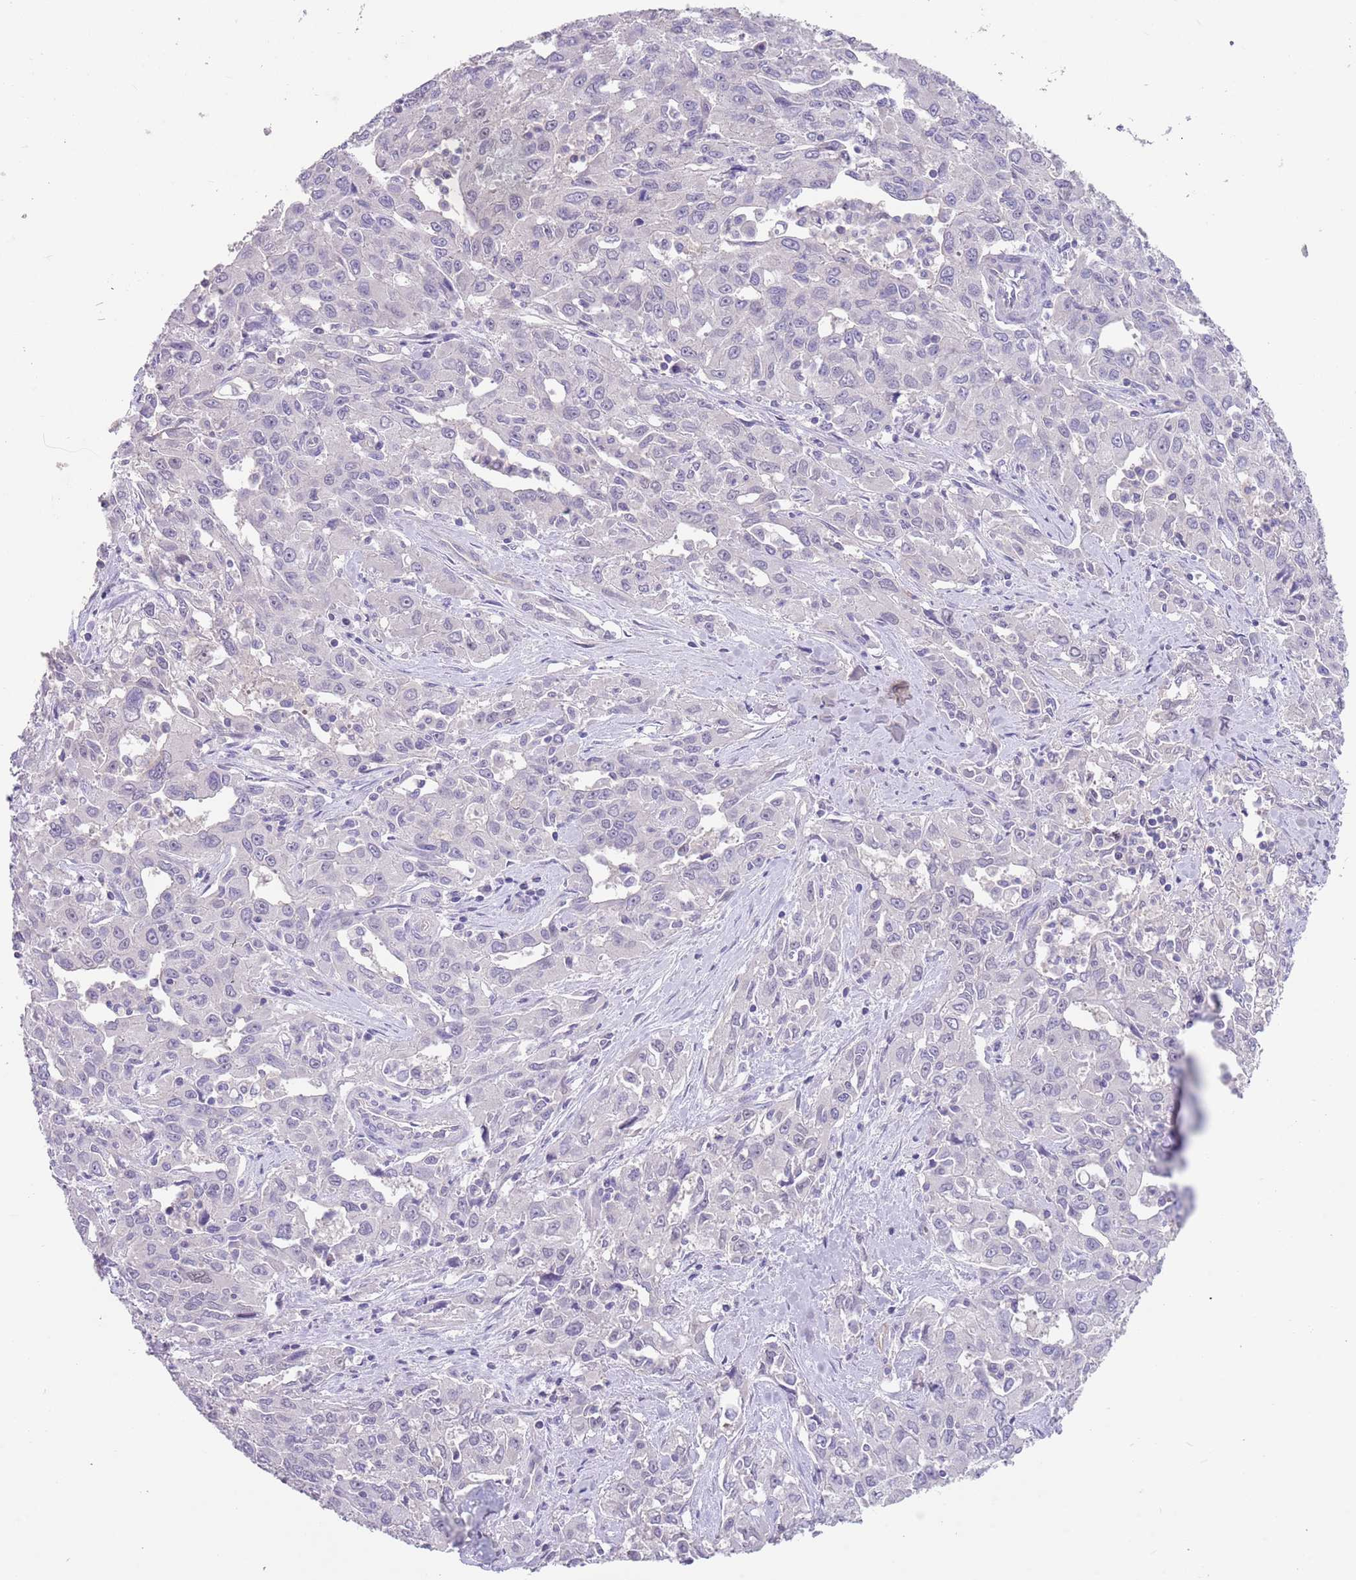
{"staining": {"intensity": "negative", "quantity": "none", "location": "none"}, "tissue": "liver cancer", "cell_type": "Tumor cells", "image_type": "cancer", "snomed": [{"axis": "morphology", "description": "Carcinoma, Hepatocellular, NOS"}, {"axis": "topography", "description": "Liver"}], "caption": "This is an immunohistochemistry micrograph of human hepatocellular carcinoma (liver). There is no positivity in tumor cells.", "gene": "ZNF14", "patient": {"sex": "male", "age": 63}}